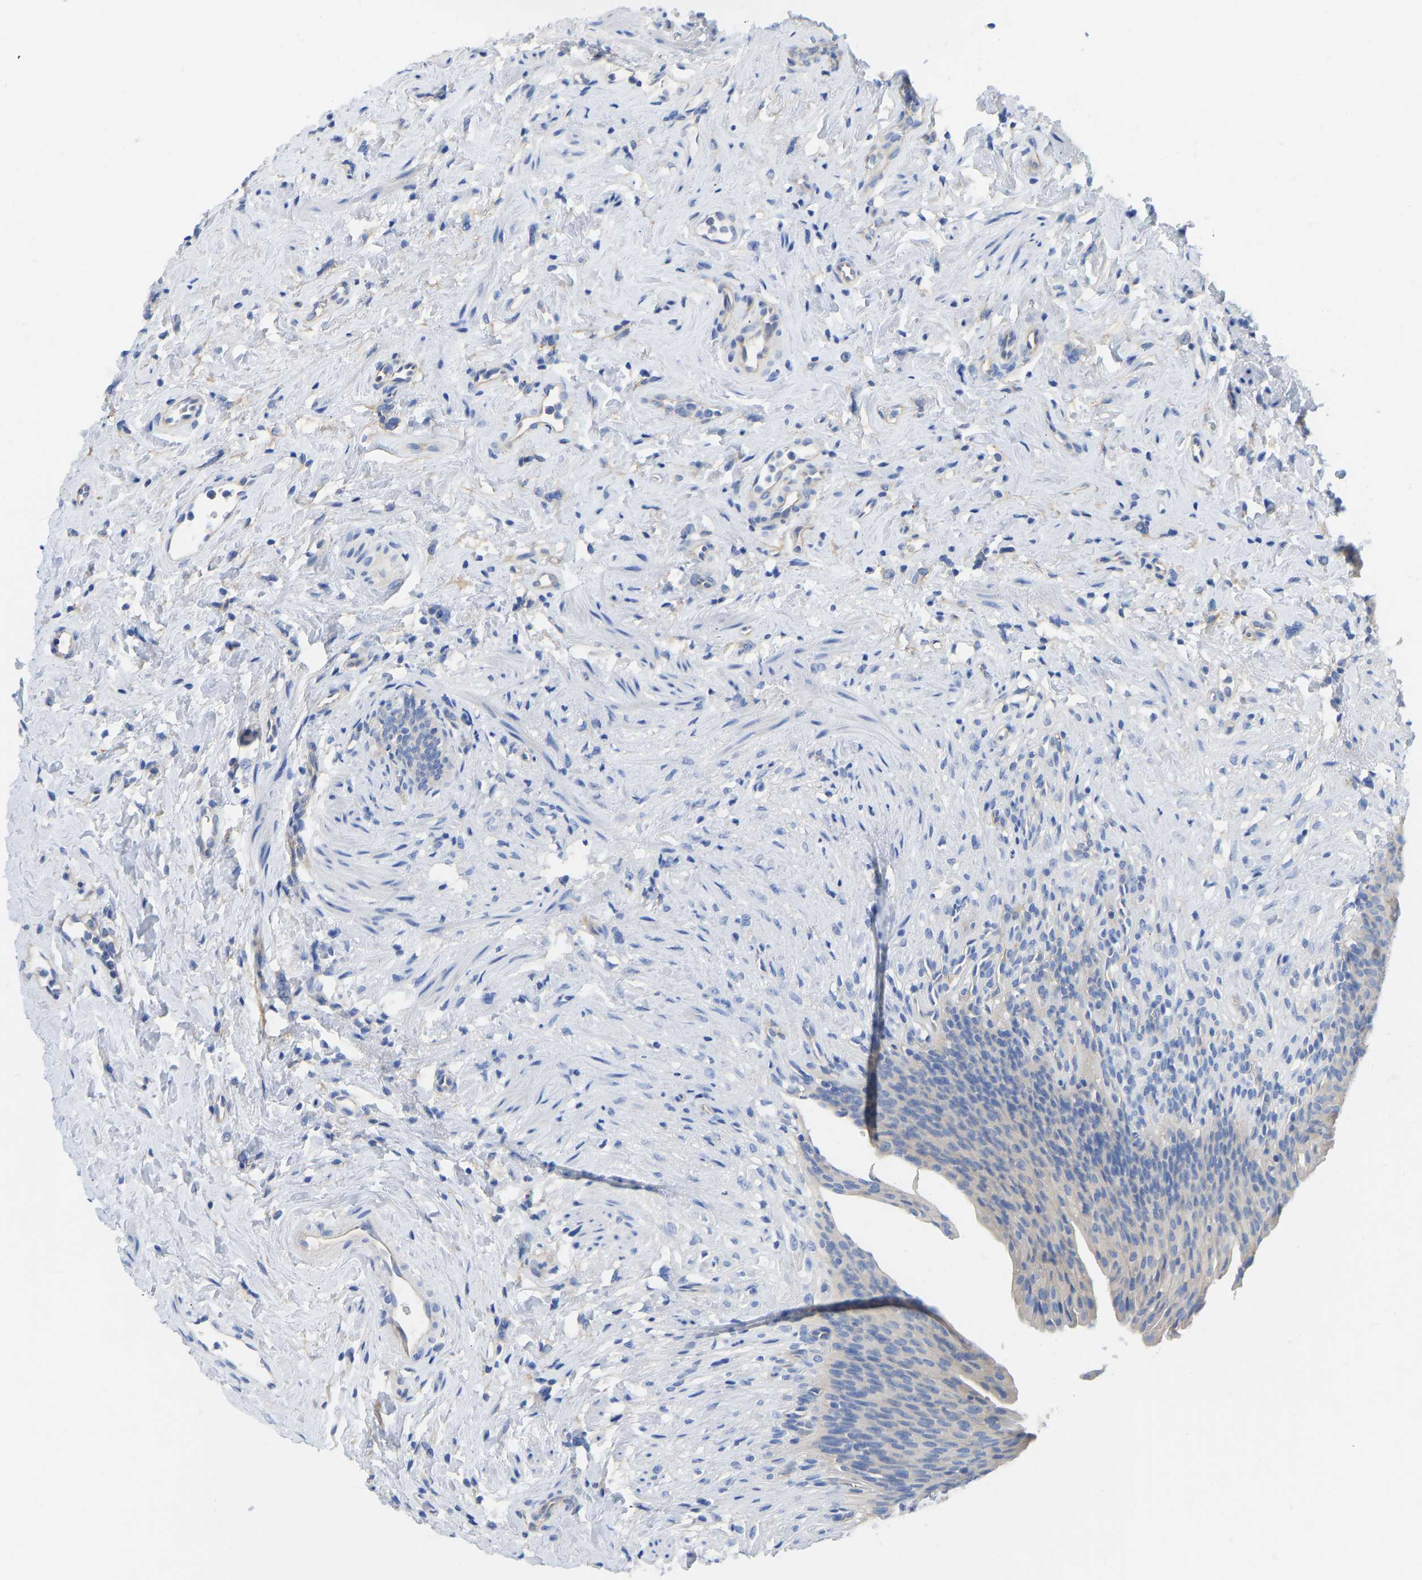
{"staining": {"intensity": "negative", "quantity": "none", "location": "none"}, "tissue": "urinary bladder", "cell_type": "Urothelial cells", "image_type": "normal", "snomed": [{"axis": "morphology", "description": "Normal tissue, NOS"}, {"axis": "topography", "description": "Urinary bladder"}], "caption": "The IHC image has no significant positivity in urothelial cells of urinary bladder.", "gene": "CHAD", "patient": {"sex": "female", "age": 79}}